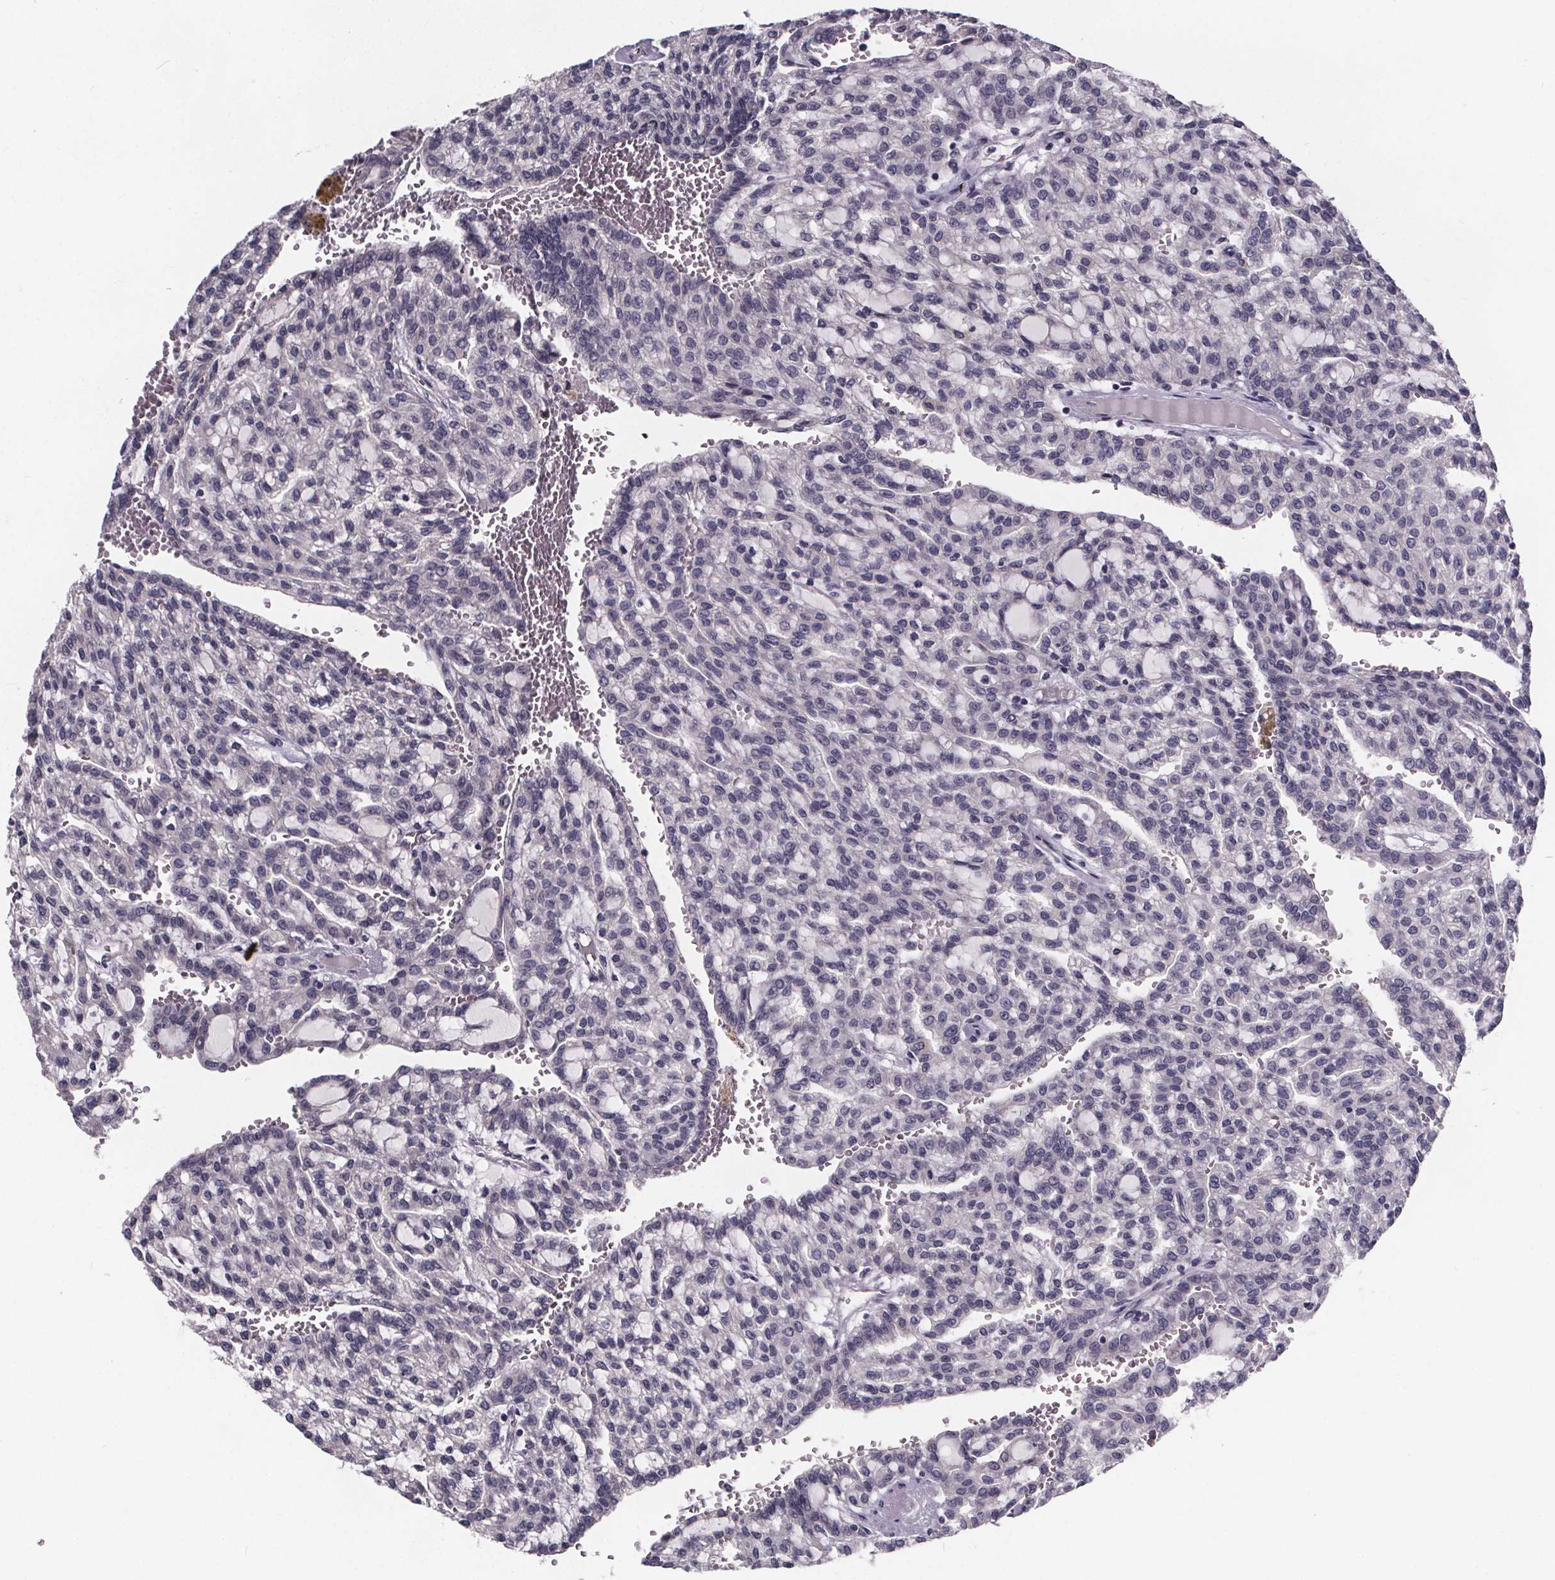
{"staining": {"intensity": "negative", "quantity": "none", "location": "none"}, "tissue": "renal cancer", "cell_type": "Tumor cells", "image_type": "cancer", "snomed": [{"axis": "morphology", "description": "Adenocarcinoma, NOS"}, {"axis": "topography", "description": "Kidney"}], "caption": "The histopathology image shows no staining of tumor cells in renal cancer.", "gene": "FAM181B", "patient": {"sex": "male", "age": 63}}